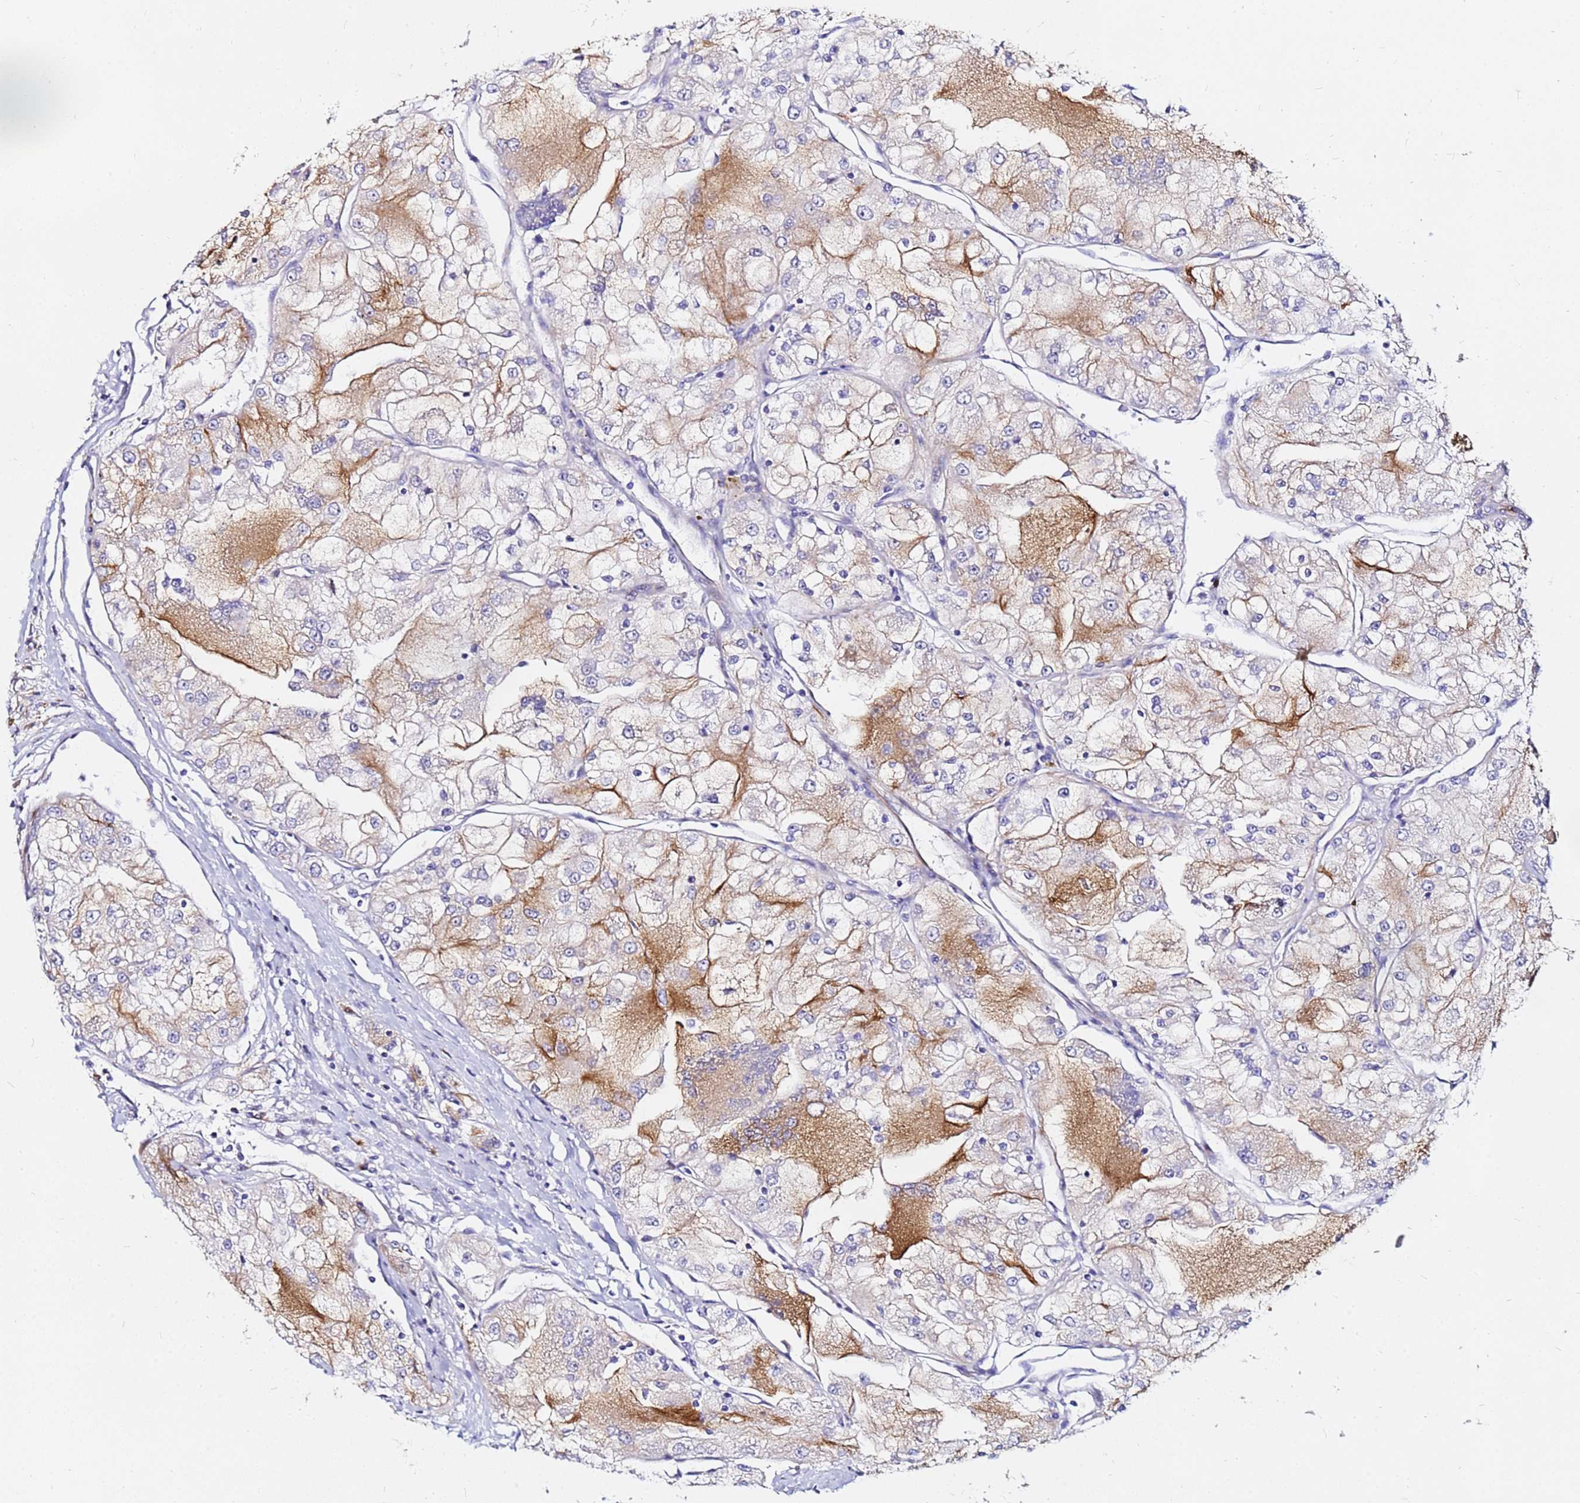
{"staining": {"intensity": "moderate", "quantity": "25%-75%", "location": "cytoplasmic/membranous"}, "tissue": "renal cancer", "cell_type": "Tumor cells", "image_type": "cancer", "snomed": [{"axis": "morphology", "description": "Adenocarcinoma, NOS"}, {"axis": "topography", "description": "Kidney"}], "caption": "Immunohistochemical staining of renal cancer reveals moderate cytoplasmic/membranous protein staining in about 25%-75% of tumor cells.", "gene": "TUBA8", "patient": {"sex": "female", "age": 72}}